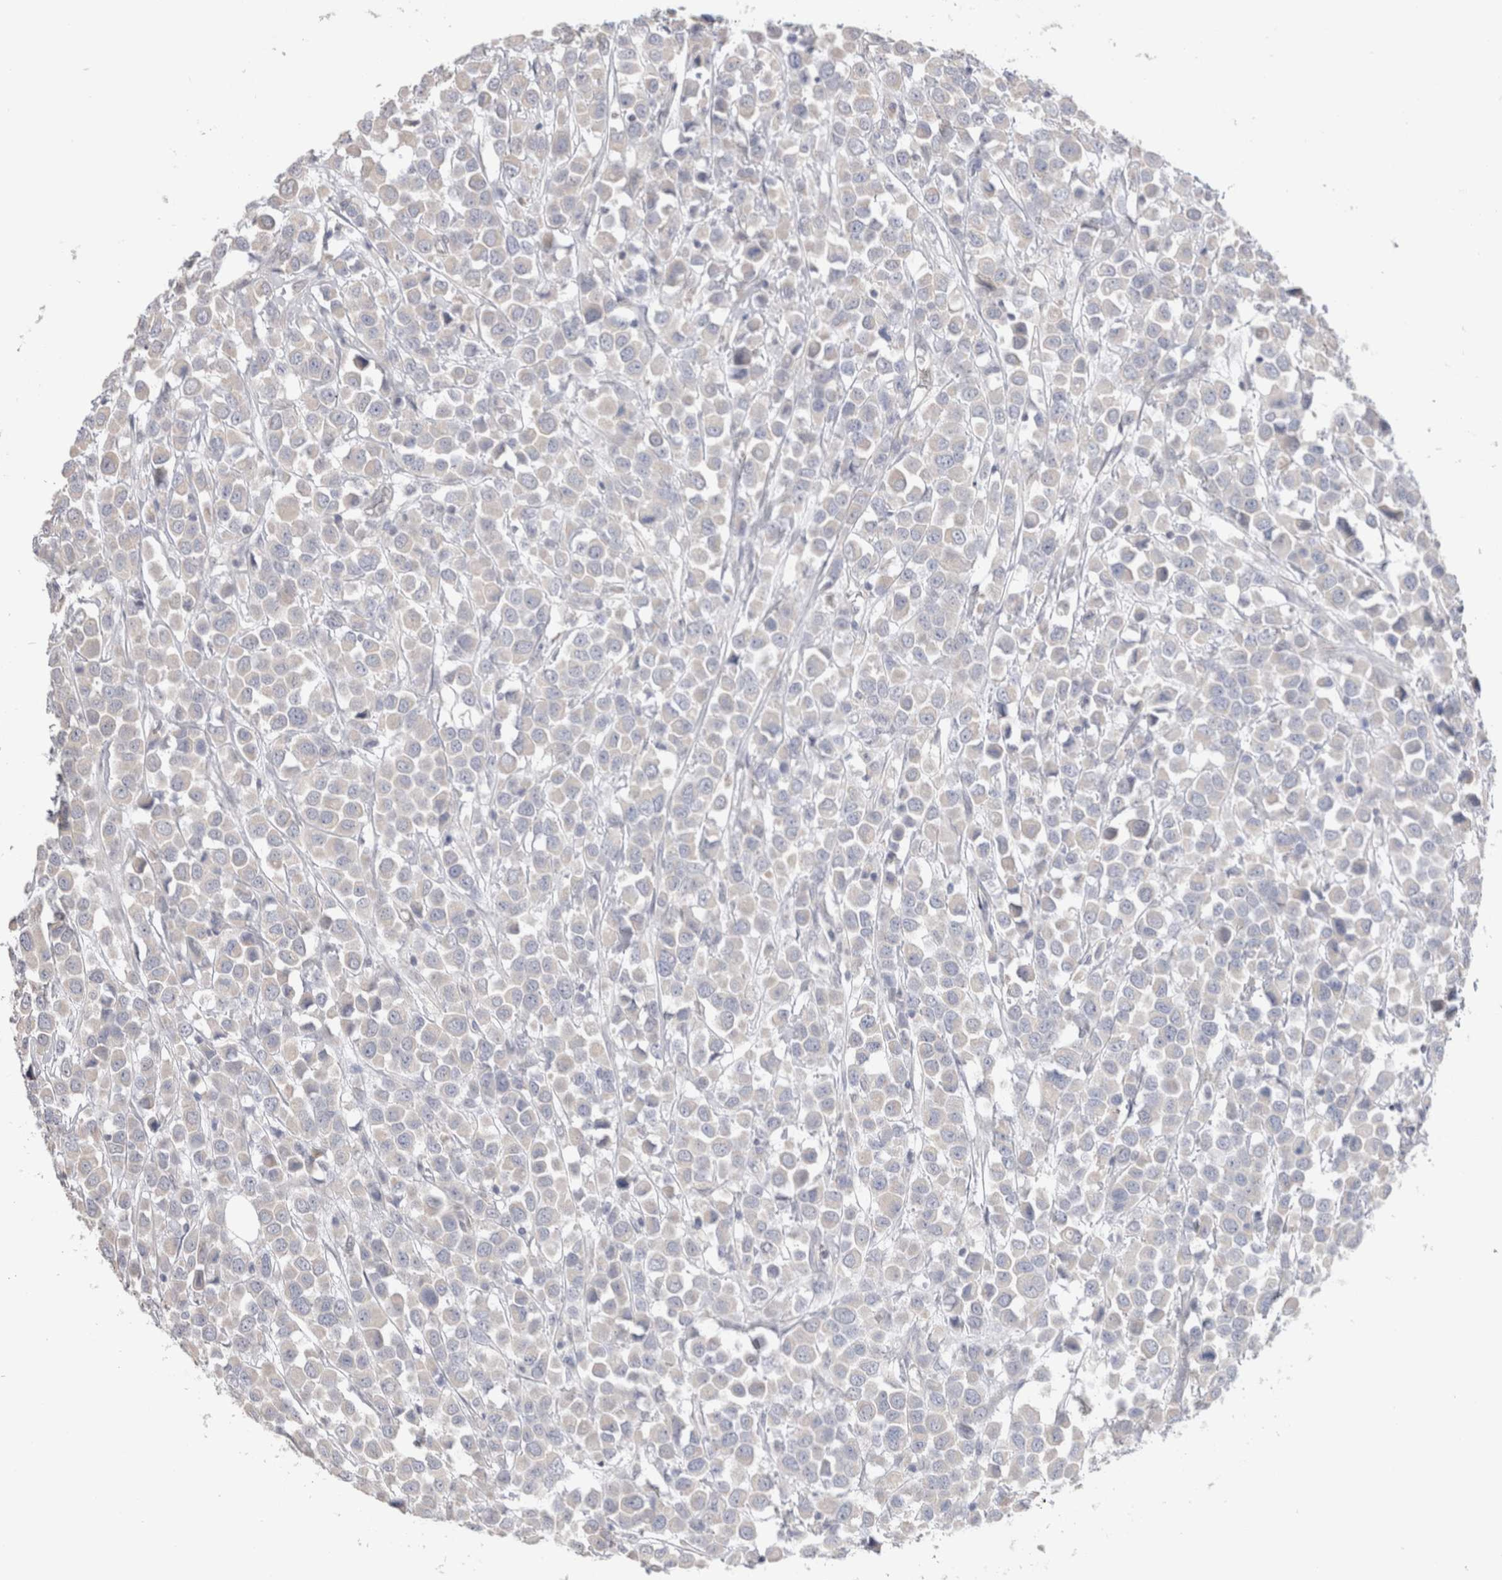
{"staining": {"intensity": "negative", "quantity": "none", "location": "none"}, "tissue": "breast cancer", "cell_type": "Tumor cells", "image_type": "cancer", "snomed": [{"axis": "morphology", "description": "Duct carcinoma"}, {"axis": "topography", "description": "Breast"}], "caption": "The IHC micrograph has no significant staining in tumor cells of infiltrating ductal carcinoma (breast) tissue.", "gene": "DMD", "patient": {"sex": "female", "age": 61}}